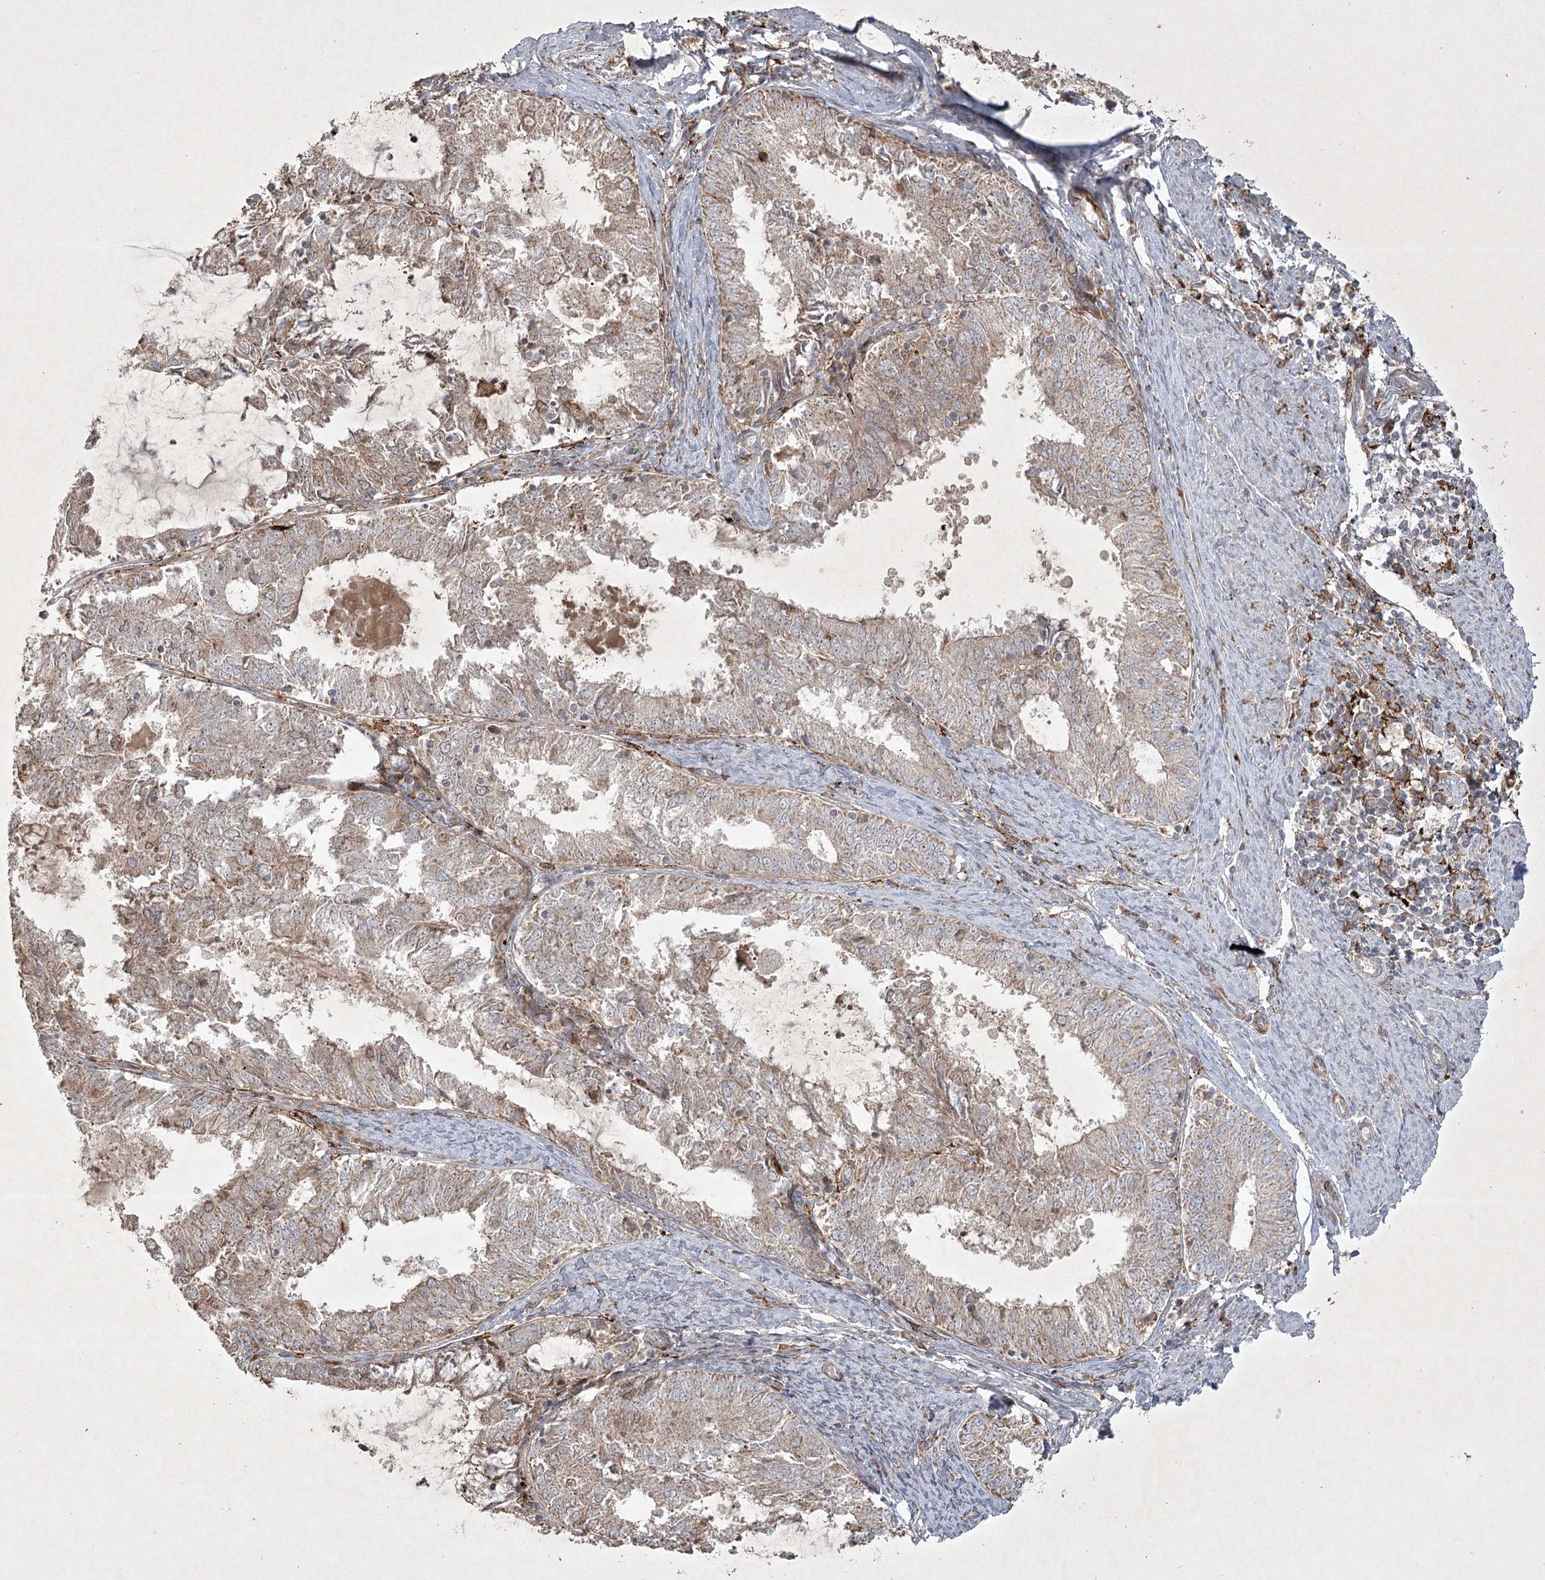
{"staining": {"intensity": "moderate", "quantity": ">75%", "location": "cytoplasmic/membranous"}, "tissue": "endometrial cancer", "cell_type": "Tumor cells", "image_type": "cancer", "snomed": [{"axis": "morphology", "description": "Adenocarcinoma, NOS"}, {"axis": "topography", "description": "Endometrium"}], "caption": "Endometrial adenocarcinoma was stained to show a protein in brown. There is medium levels of moderate cytoplasmic/membranous expression in approximately >75% of tumor cells. Immunohistochemistry stains the protein in brown and the nuclei are stained blue.", "gene": "KBTBD4", "patient": {"sex": "female", "age": 57}}